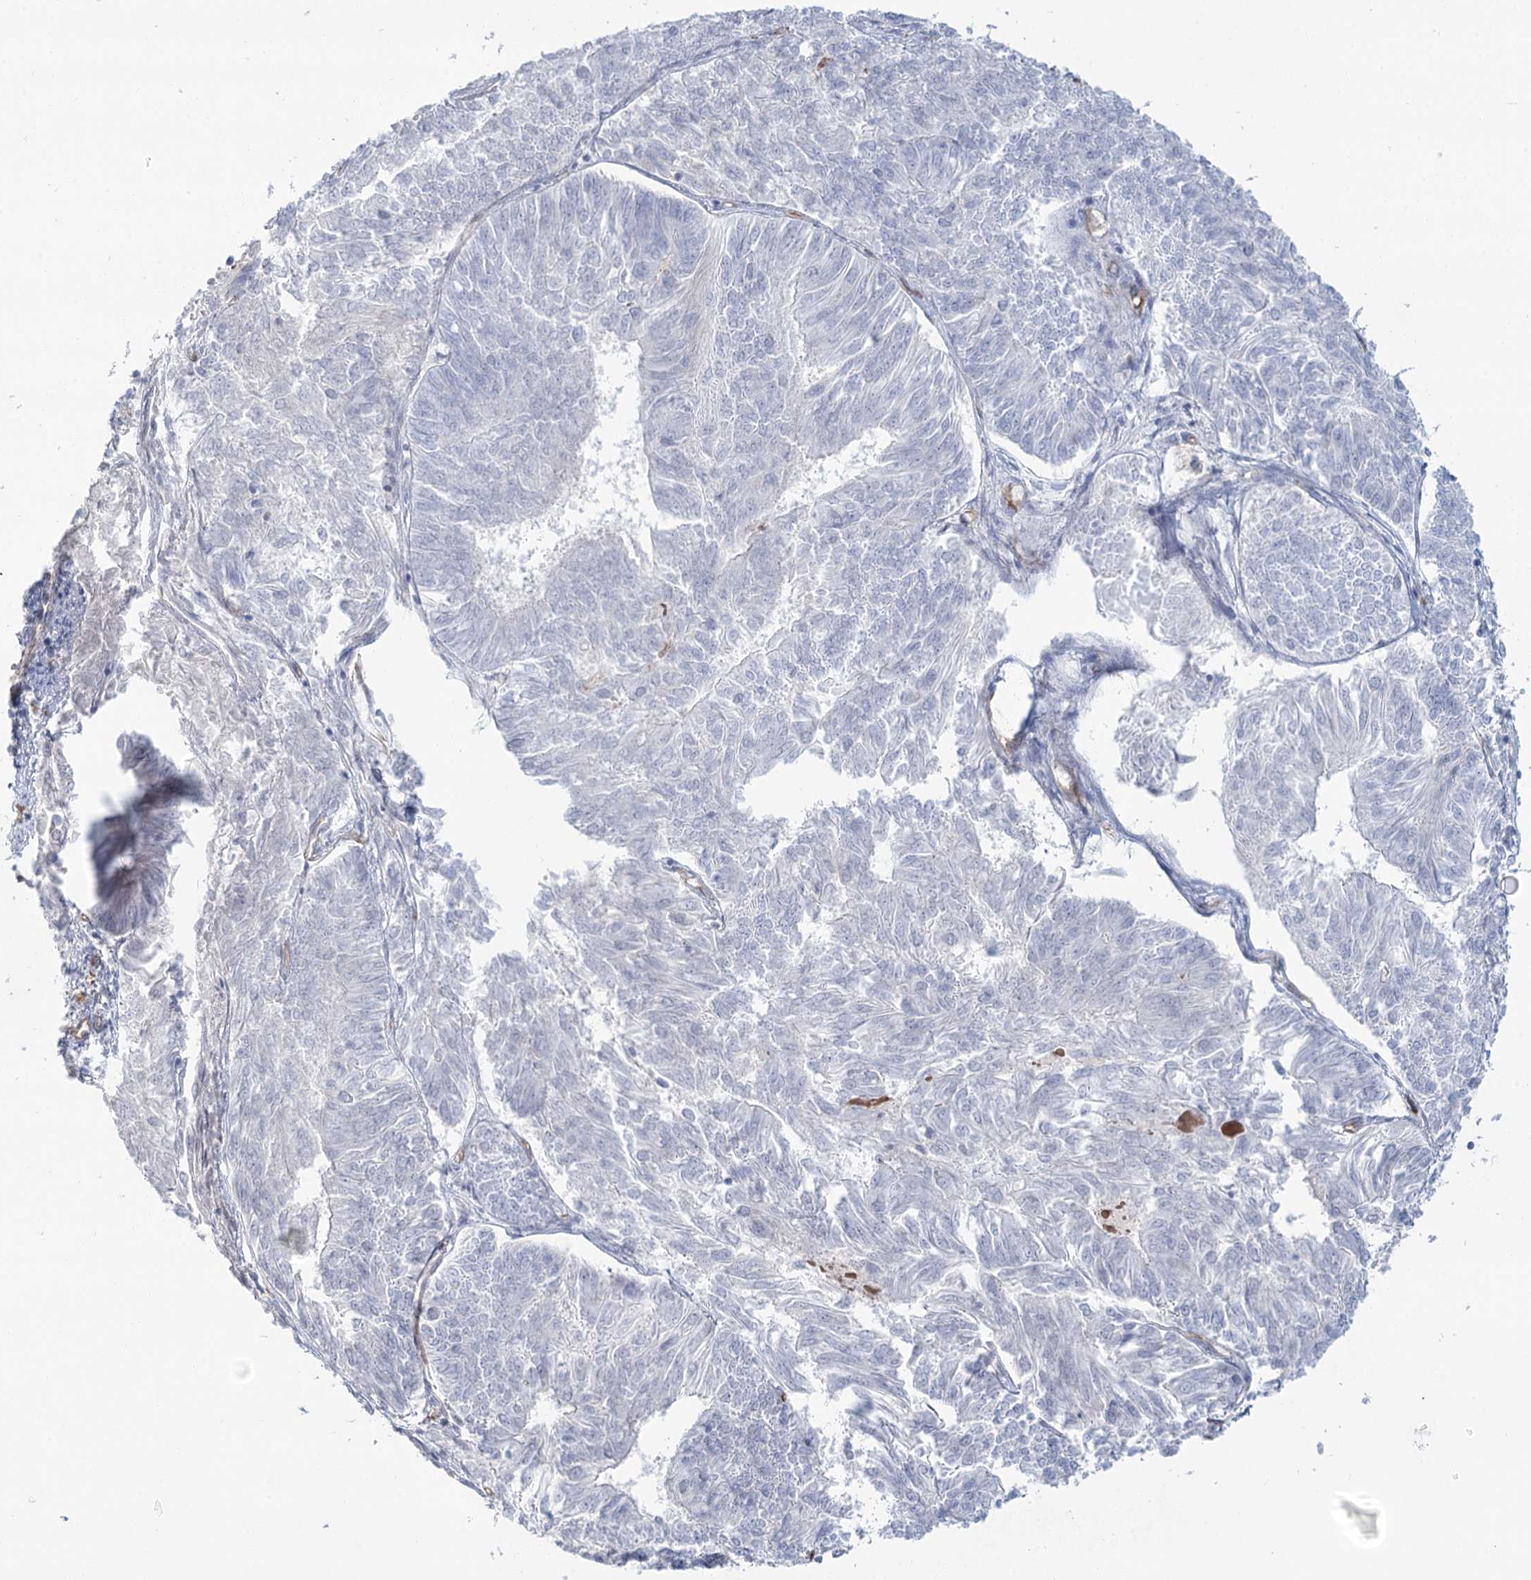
{"staining": {"intensity": "negative", "quantity": "none", "location": "none"}, "tissue": "endometrial cancer", "cell_type": "Tumor cells", "image_type": "cancer", "snomed": [{"axis": "morphology", "description": "Adenocarcinoma, NOS"}, {"axis": "topography", "description": "Endometrium"}], "caption": "High power microscopy micrograph of an IHC histopathology image of endometrial cancer (adenocarcinoma), revealing no significant expression in tumor cells. (DAB immunohistochemistry, high magnification).", "gene": "ZFYVE28", "patient": {"sex": "female", "age": 58}}